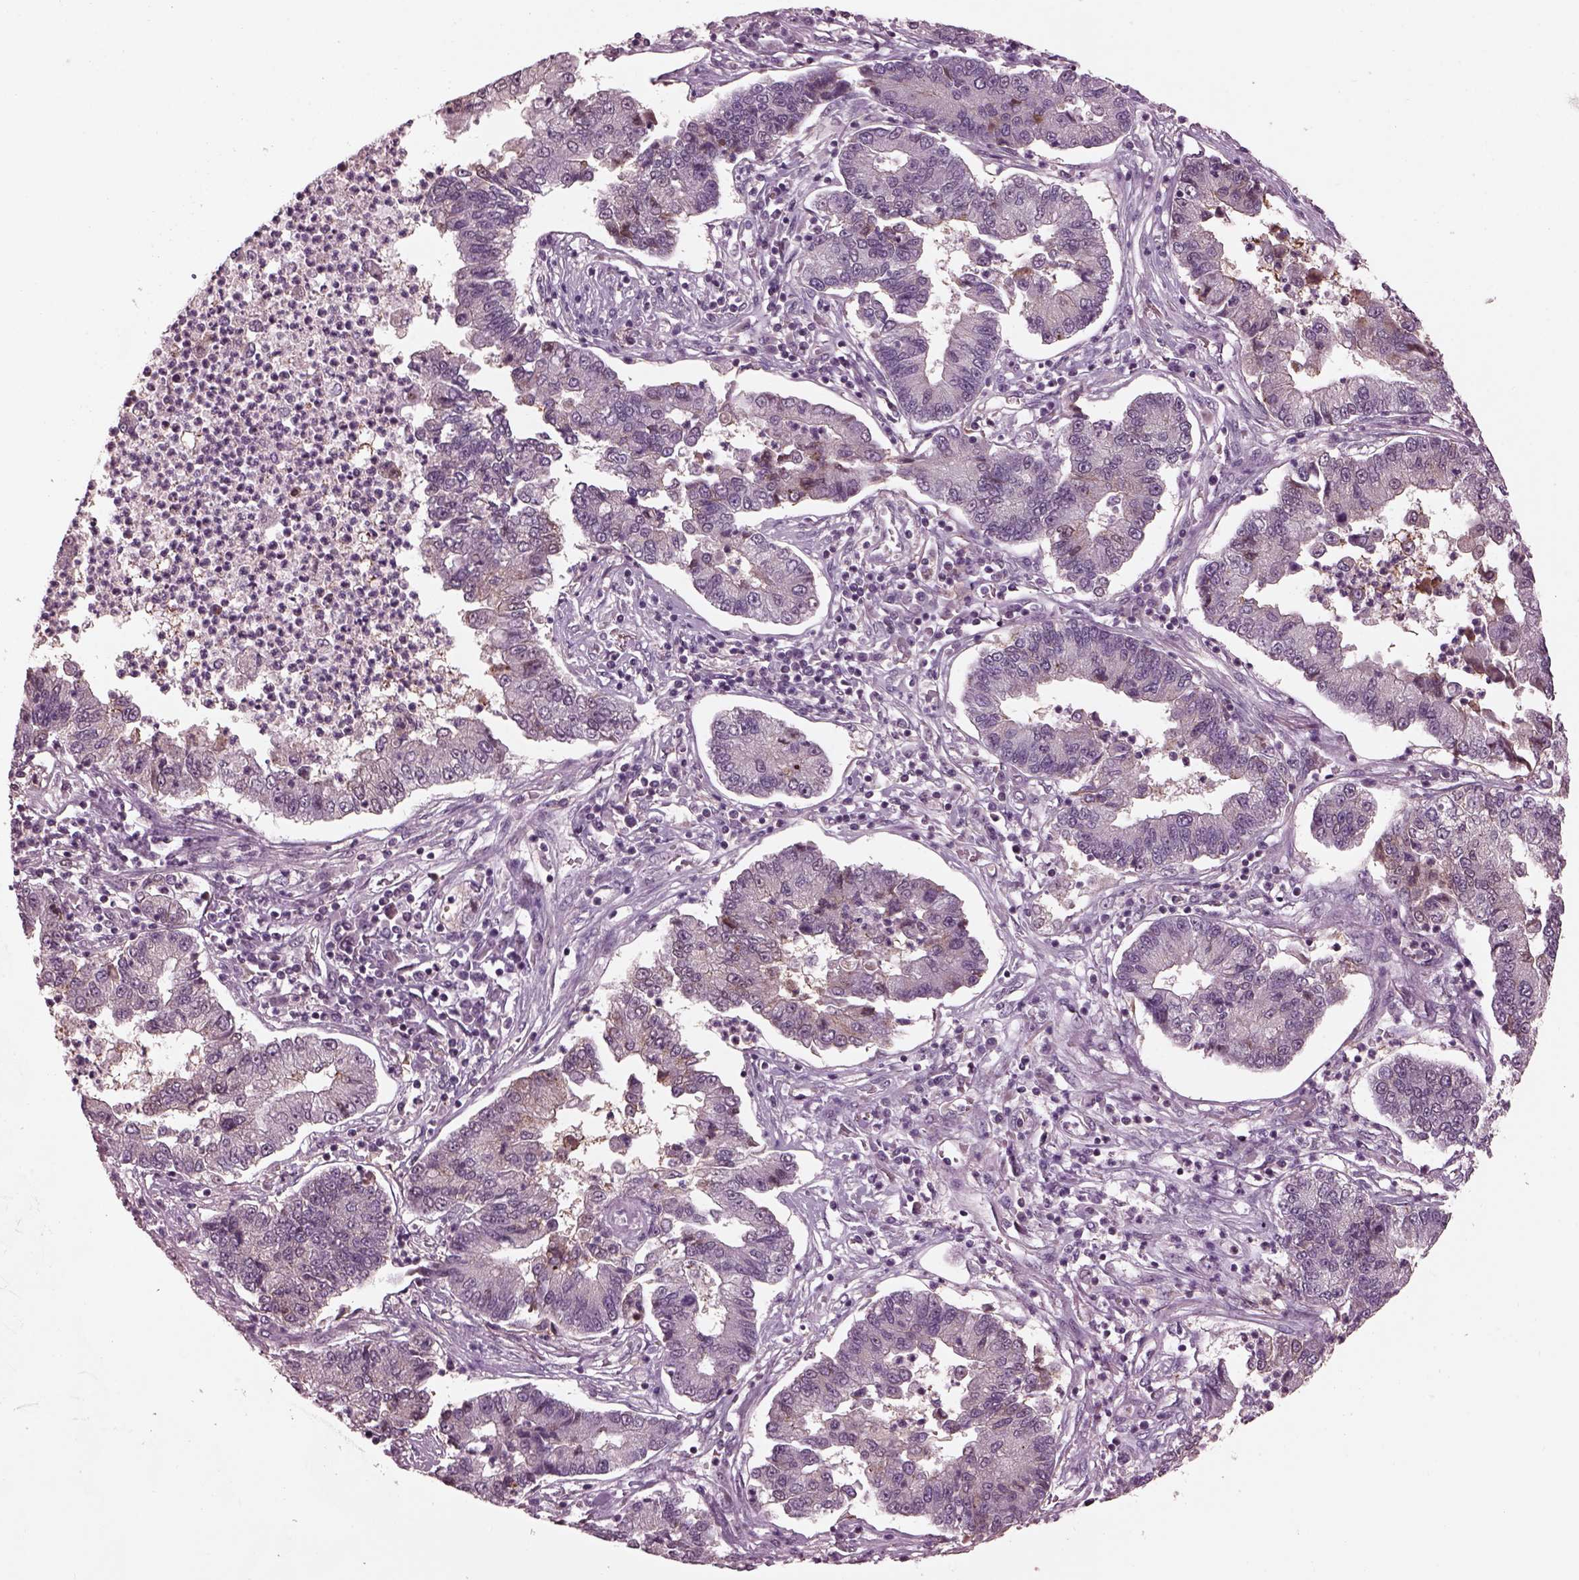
{"staining": {"intensity": "moderate", "quantity": "25%-75%", "location": "cytoplasmic/membranous"}, "tissue": "lung cancer", "cell_type": "Tumor cells", "image_type": "cancer", "snomed": [{"axis": "morphology", "description": "Adenocarcinoma, NOS"}, {"axis": "topography", "description": "Lung"}], "caption": "IHC photomicrograph of lung adenocarcinoma stained for a protein (brown), which exhibits medium levels of moderate cytoplasmic/membranous staining in approximately 25%-75% of tumor cells.", "gene": "SRI", "patient": {"sex": "female", "age": 57}}